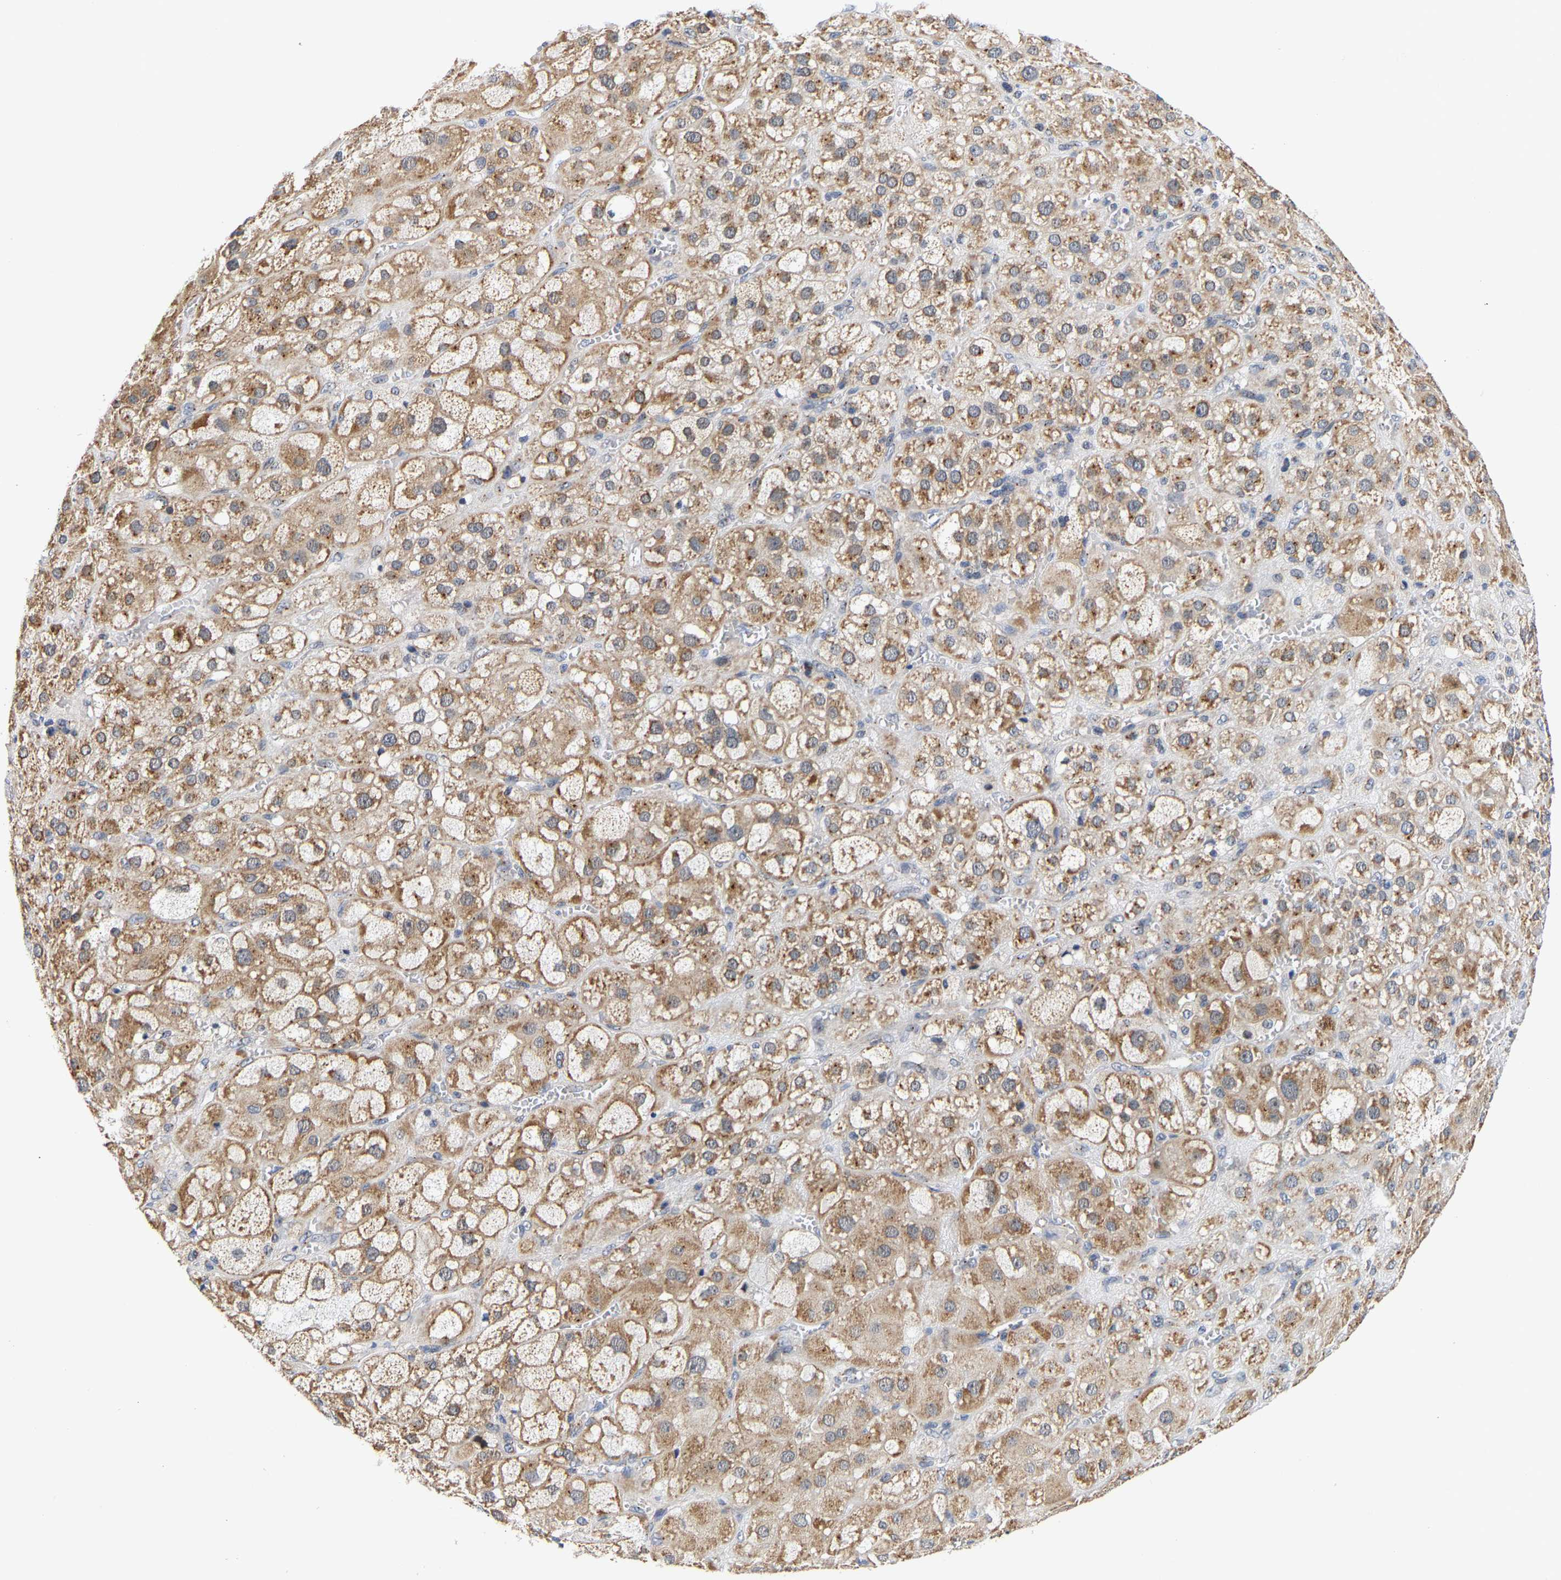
{"staining": {"intensity": "moderate", "quantity": ">75%", "location": "cytoplasmic/membranous"}, "tissue": "adrenal gland", "cell_type": "Glandular cells", "image_type": "normal", "snomed": [{"axis": "morphology", "description": "Normal tissue, NOS"}, {"axis": "topography", "description": "Adrenal gland"}], "caption": "Unremarkable adrenal gland displays moderate cytoplasmic/membranous staining in approximately >75% of glandular cells, visualized by immunohistochemistry.", "gene": "PCNT", "patient": {"sex": "female", "age": 47}}